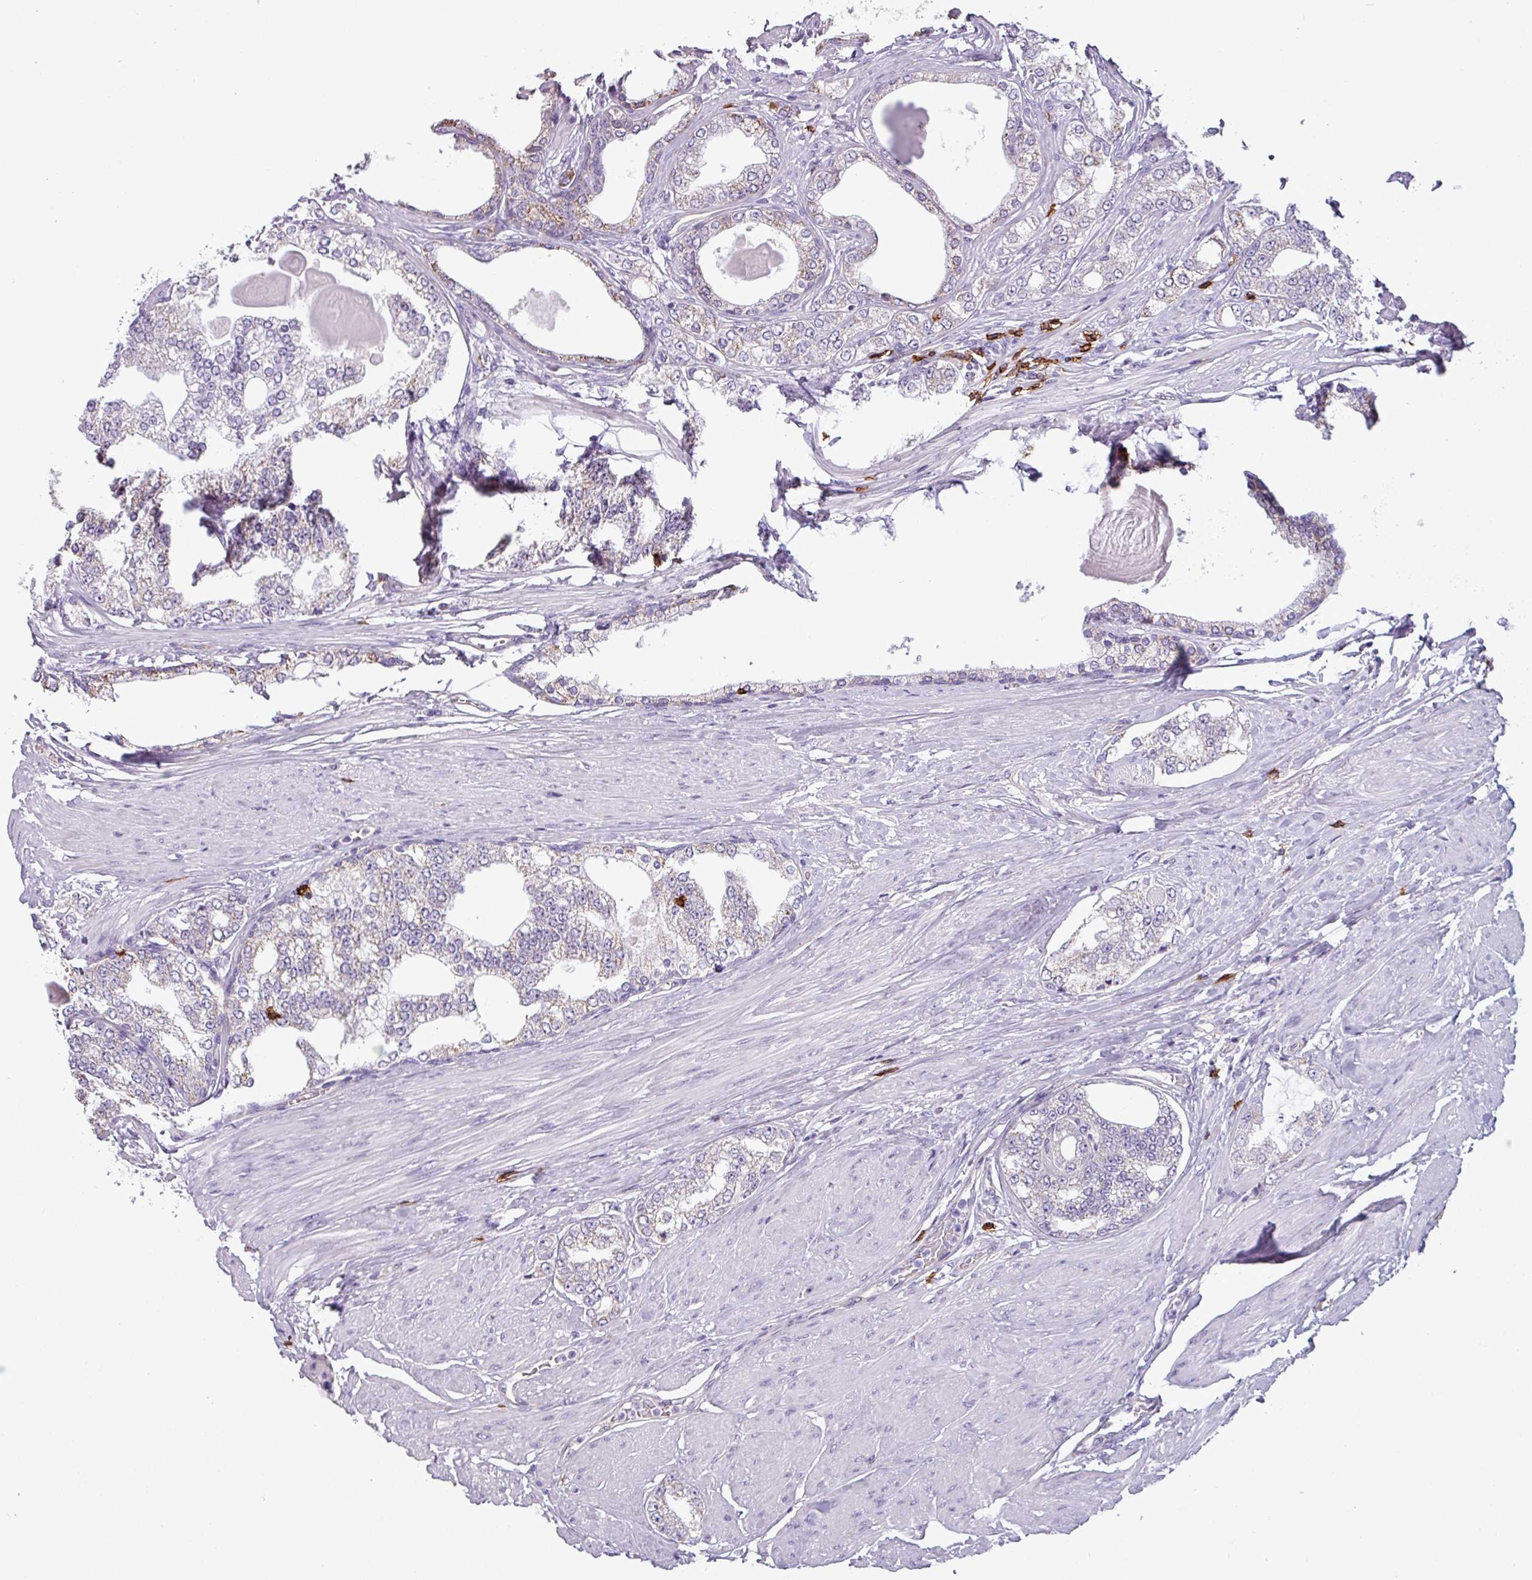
{"staining": {"intensity": "negative", "quantity": "none", "location": "none"}, "tissue": "prostate cancer", "cell_type": "Tumor cells", "image_type": "cancer", "snomed": [{"axis": "morphology", "description": "Adenocarcinoma, High grade"}, {"axis": "topography", "description": "Prostate"}], "caption": "Human prostate cancer stained for a protein using immunohistochemistry reveals no expression in tumor cells.", "gene": "CD8A", "patient": {"sex": "male", "age": 64}}